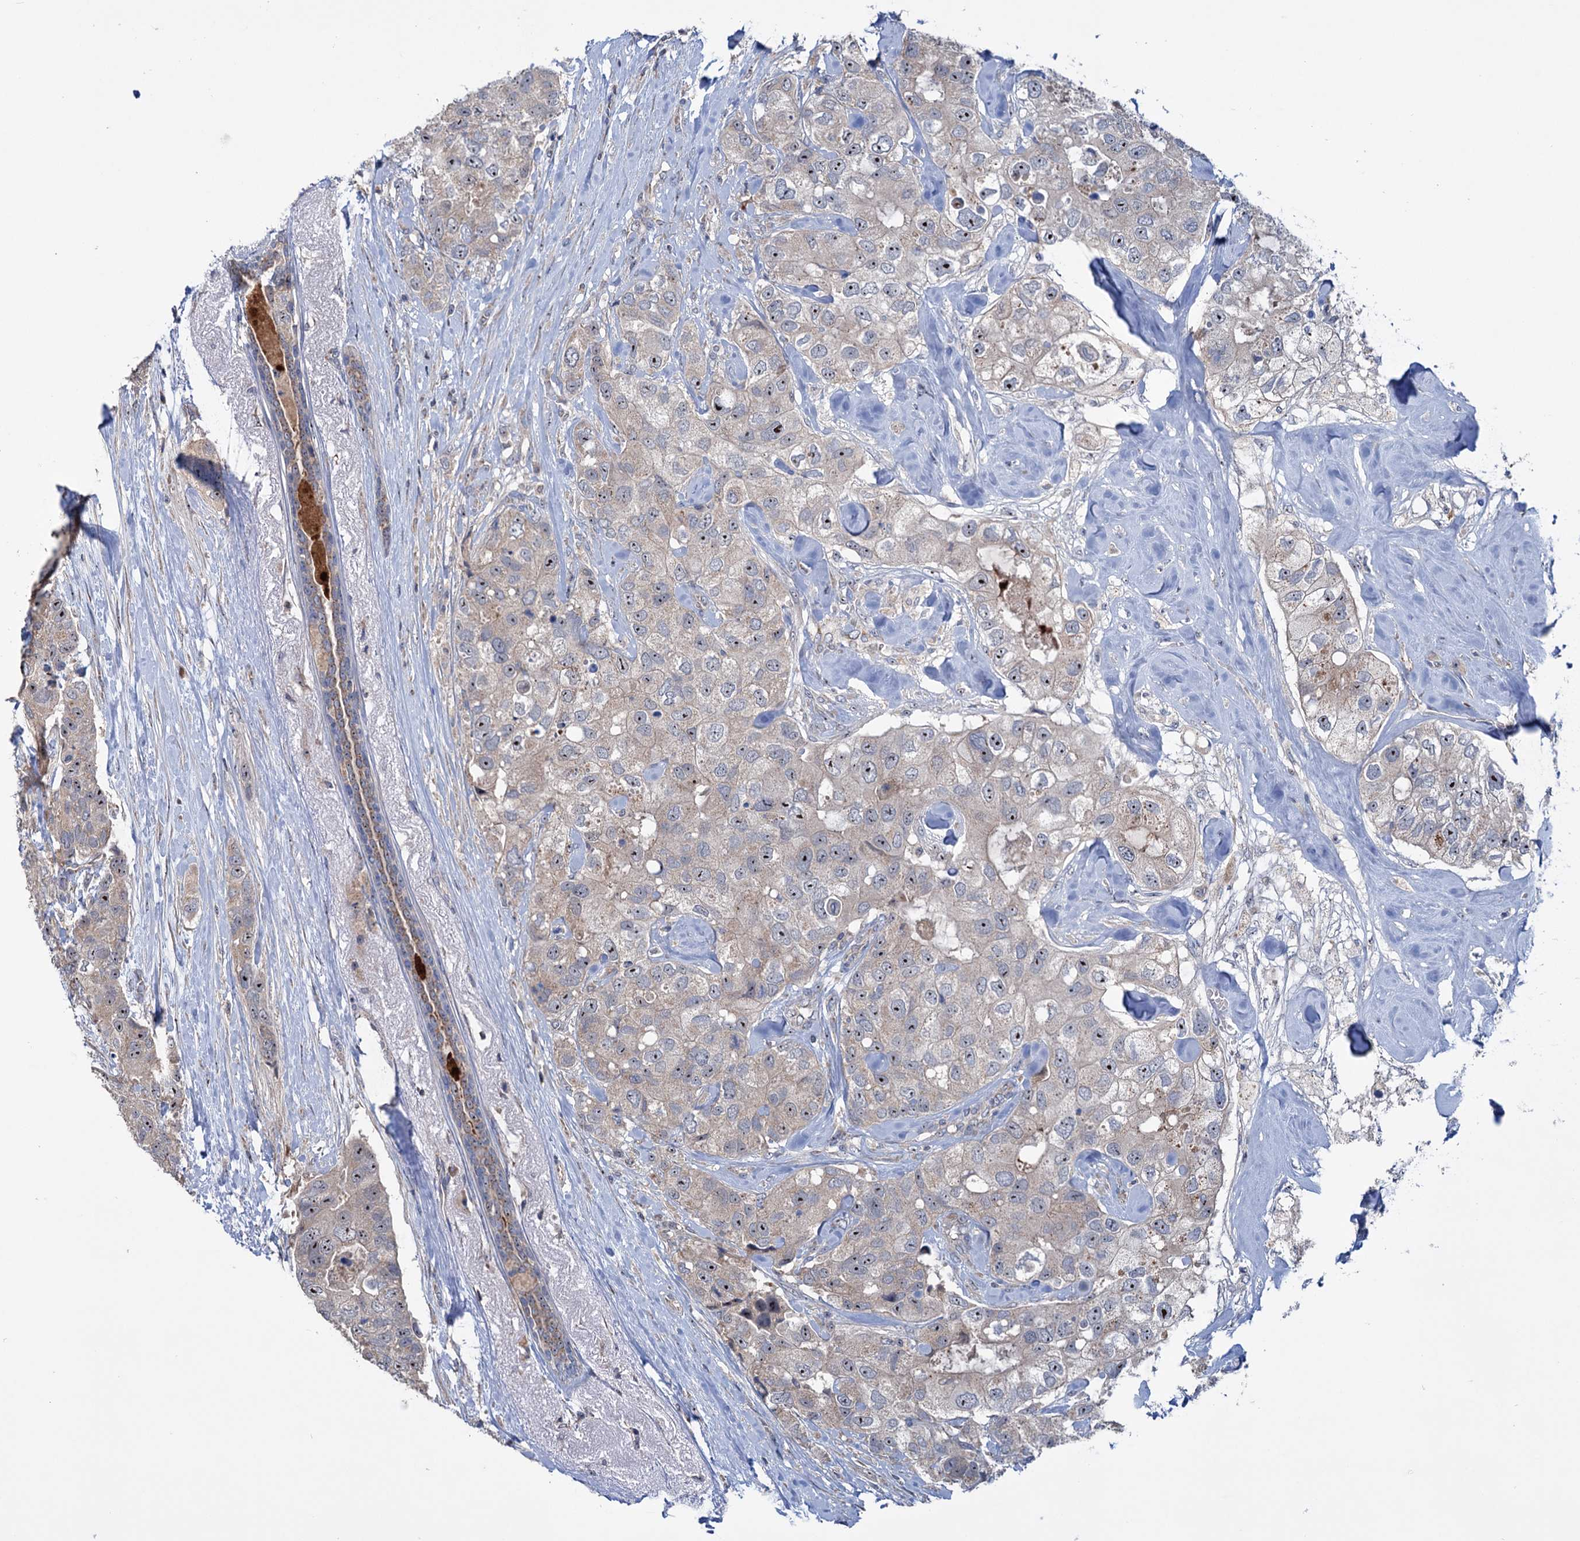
{"staining": {"intensity": "moderate", "quantity": "25%-75%", "location": "cytoplasmic/membranous,nuclear"}, "tissue": "breast cancer", "cell_type": "Tumor cells", "image_type": "cancer", "snomed": [{"axis": "morphology", "description": "Duct carcinoma"}, {"axis": "topography", "description": "Breast"}], "caption": "The histopathology image shows staining of breast invasive ductal carcinoma, revealing moderate cytoplasmic/membranous and nuclear protein staining (brown color) within tumor cells. The staining is performed using DAB brown chromogen to label protein expression. The nuclei are counter-stained blue using hematoxylin.", "gene": "HTR3B", "patient": {"sex": "female", "age": 62}}